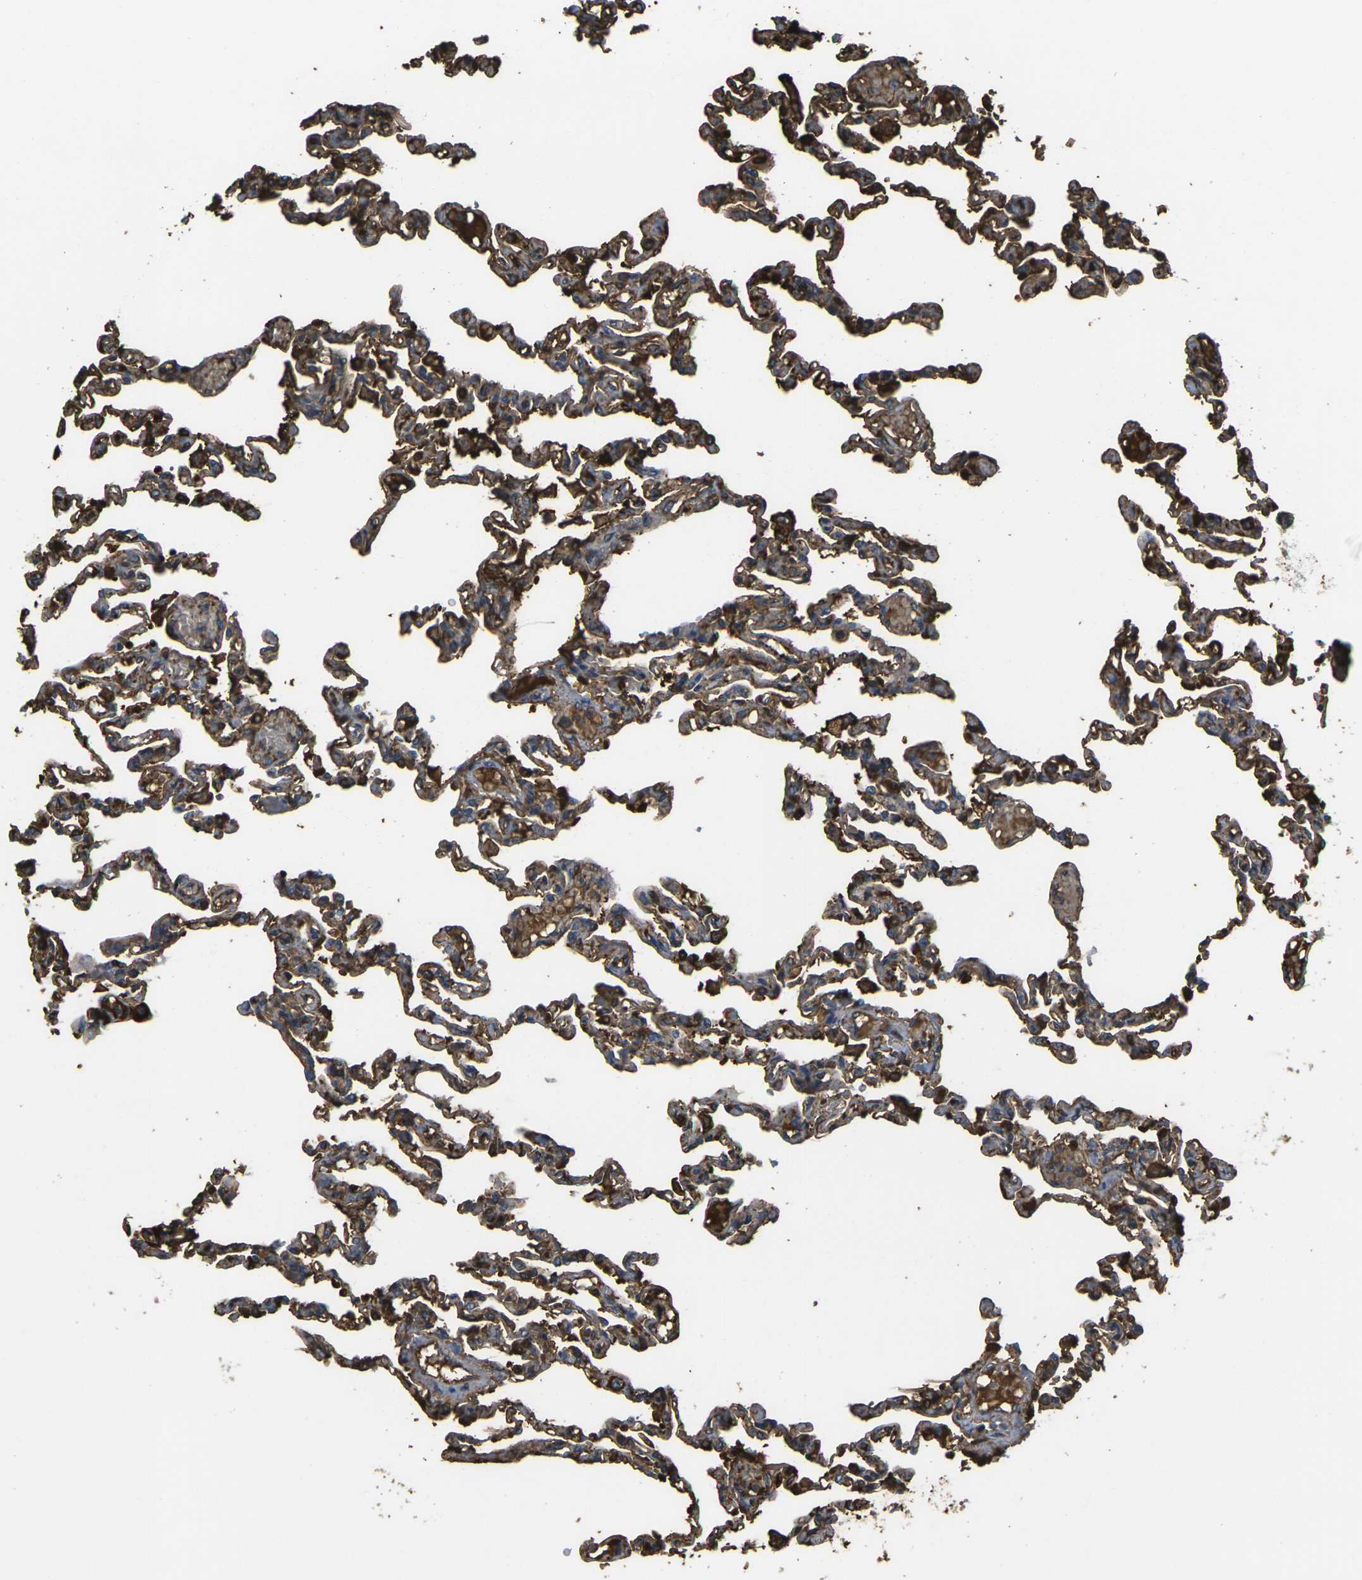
{"staining": {"intensity": "moderate", "quantity": ">75%", "location": "cytoplasmic/membranous"}, "tissue": "lung", "cell_type": "Alveolar cells", "image_type": "normal", "snomed": [{"axis": "morphology", "description": "Normal tissue, NOS"}, {"axis": "topography", "description": "Lung"}], "caption": "Lung stained for a protein exhibits moderate cytoplasmic/membranous positivity in alveolar cells.", "gene": "PLCD1", "patient": {"sex": "male", "age": 21}}